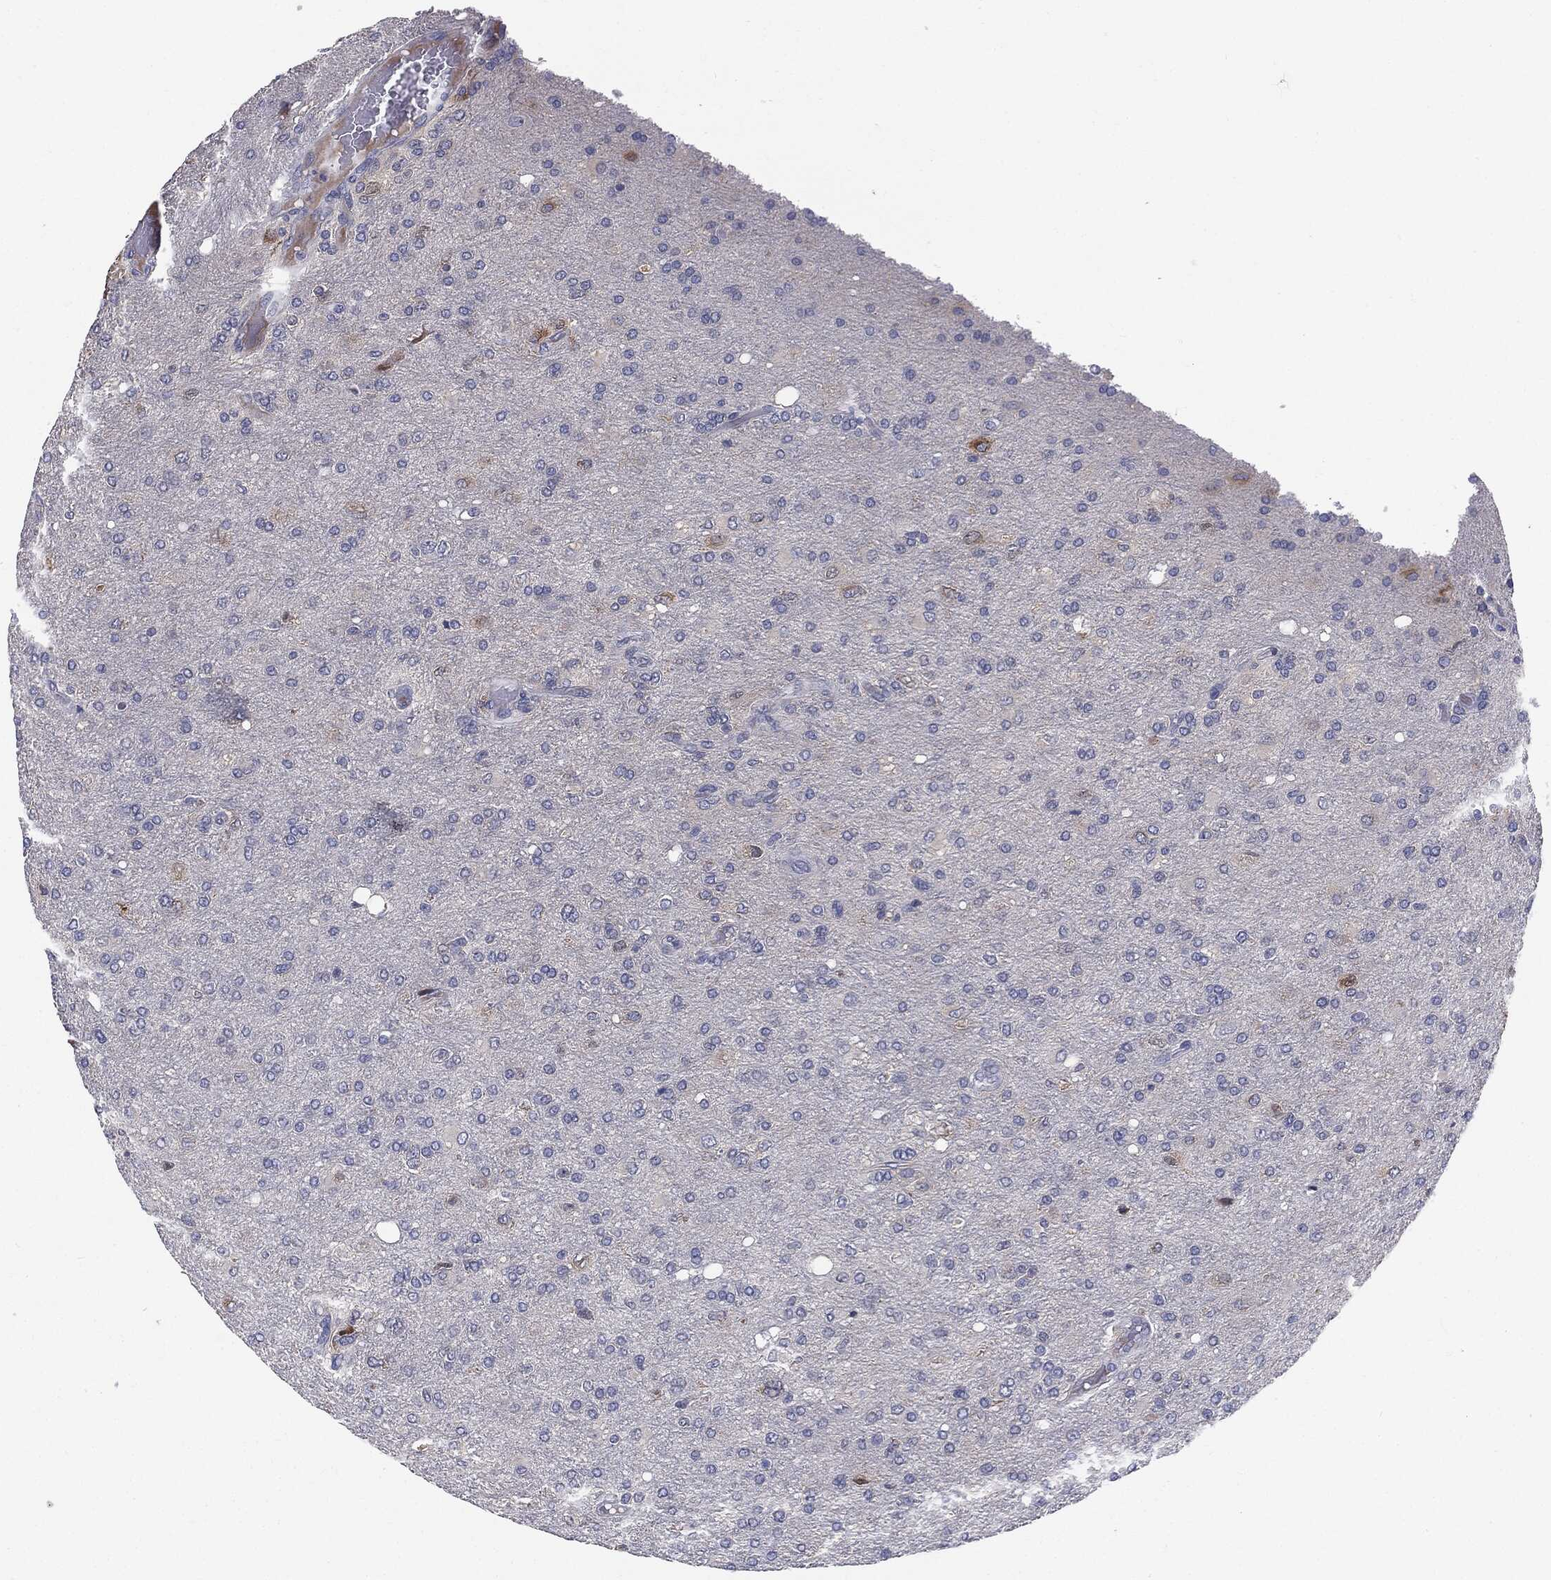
{"staining": {"intensity": "negative", "quantity": "none", "location": "none"}, "tissue": "glioma", "cell_type": "Tumor cells", "image_type": "cancer", "snomed": [{"axis": "morphology", "description": "Glioma, malignant, High grade"}, {"axis": "topography", "description": "Cerebral cortex"}], "caption": "DAB immunohistochemical staining of glioma shows no significant expression in tumor cells. The staining was performed using DAB (3,3'-diaminobenzidine) to visualize the protein expression in brown, while the nuclei were stained in blue with hematoxylin (Magnification: 20x).", "gene": "KRT5", "patient": {"sex": "male", "age": 70}}